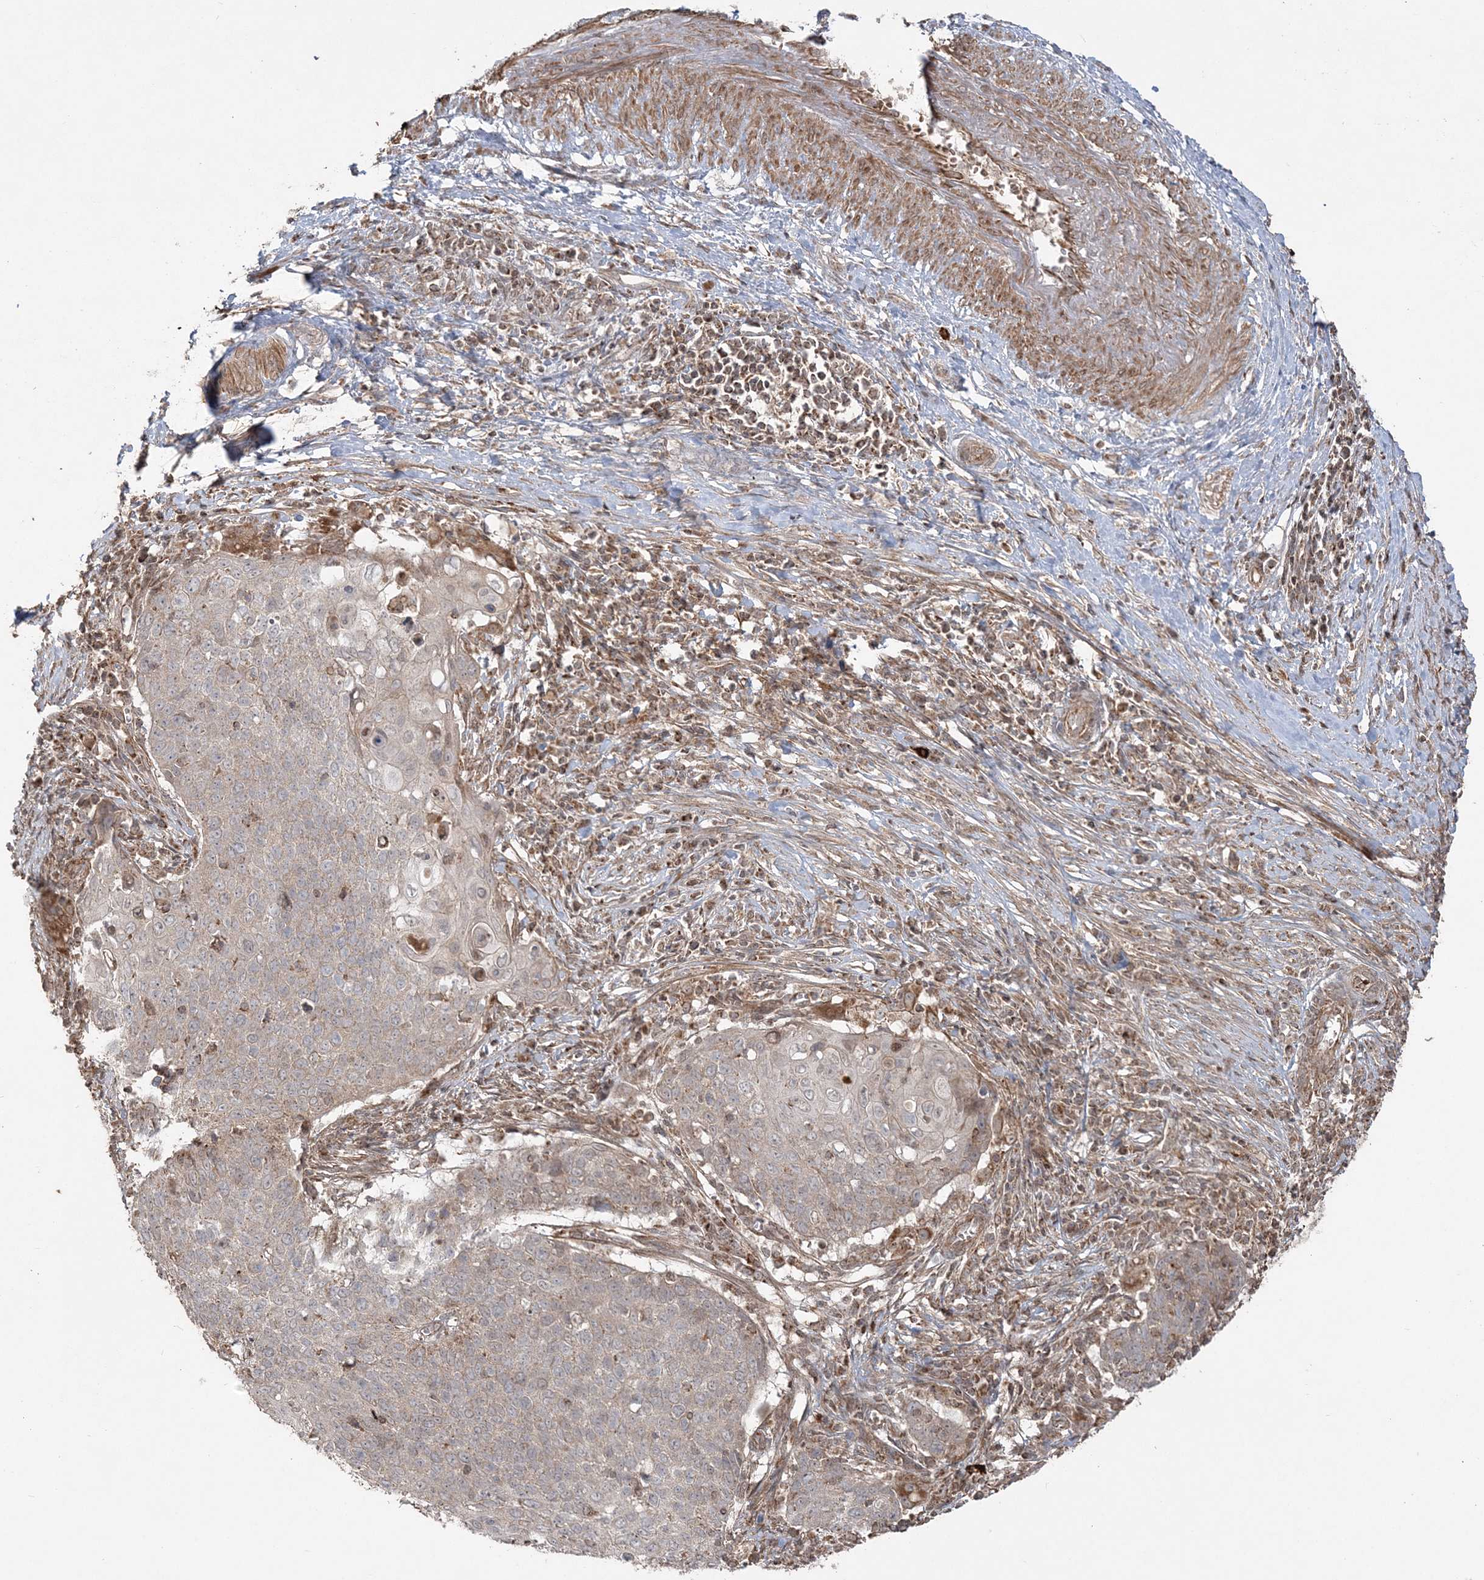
{"staining": {"intensity": "weak", "quantity": "<25%", "location": "cytoplasmic/membranous"}, "tissue": "cervical cancer", "cell_type": "Tumor cells", "image_type": "cancer", "snomed": [{"axis": "morphology", "description": "Squamous cell carcinoma, NOS"}, {"axis": "topography", "description": "Cervix"}], "caption": "Micrograph shows no protein staining in tumor cells of cervical cancer (squamous cell carcinoma) tissue.", "gene": "SCLT1", "patient": {"sex": "female", "age": 39}}